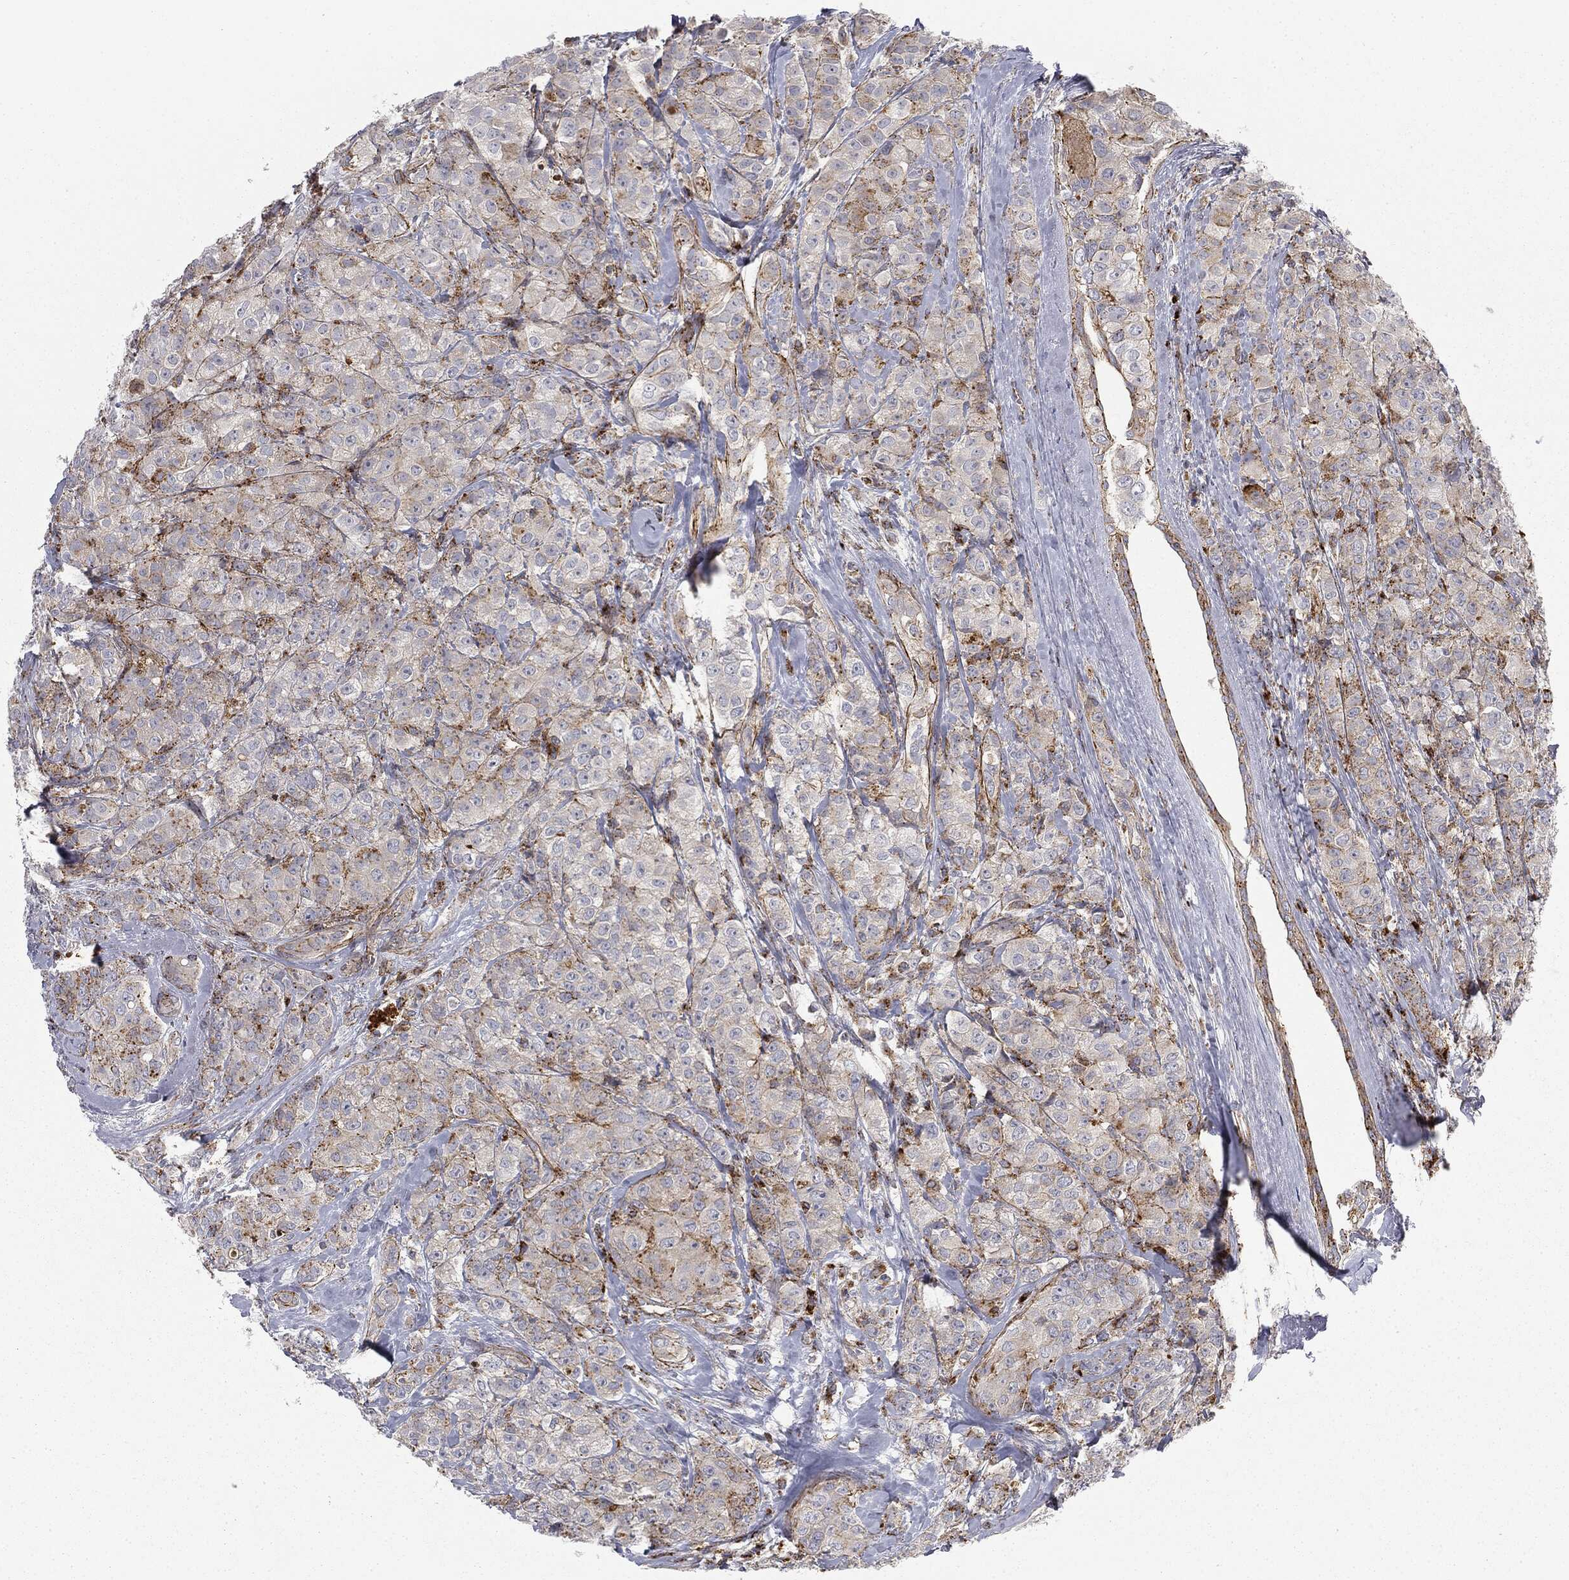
{"staining": {"intensity": "strong", "quantity": "<25%", "location": "cytoplasmic/membranous"}, "tissue": "breast cancer", "cell_type": "Tumor cells", "image_type": "cancer", "snomed": [{"axis": "morphology", "description": "Normal tissue, NOS"}, {"axis": "morphology", "description": "Duct carcinoma"}, {"axis": "topography", "description": "Breast"}], "caption": "A high-resolution image shows IHC staining of breast cancer (infiltrating ductal carcinoma), which reveals strong cytoplasmic/membranous positivity in approximately <25% of tumor cells.", "gene": "CTSA", "patient": {"sex": "female", "age": 43}}